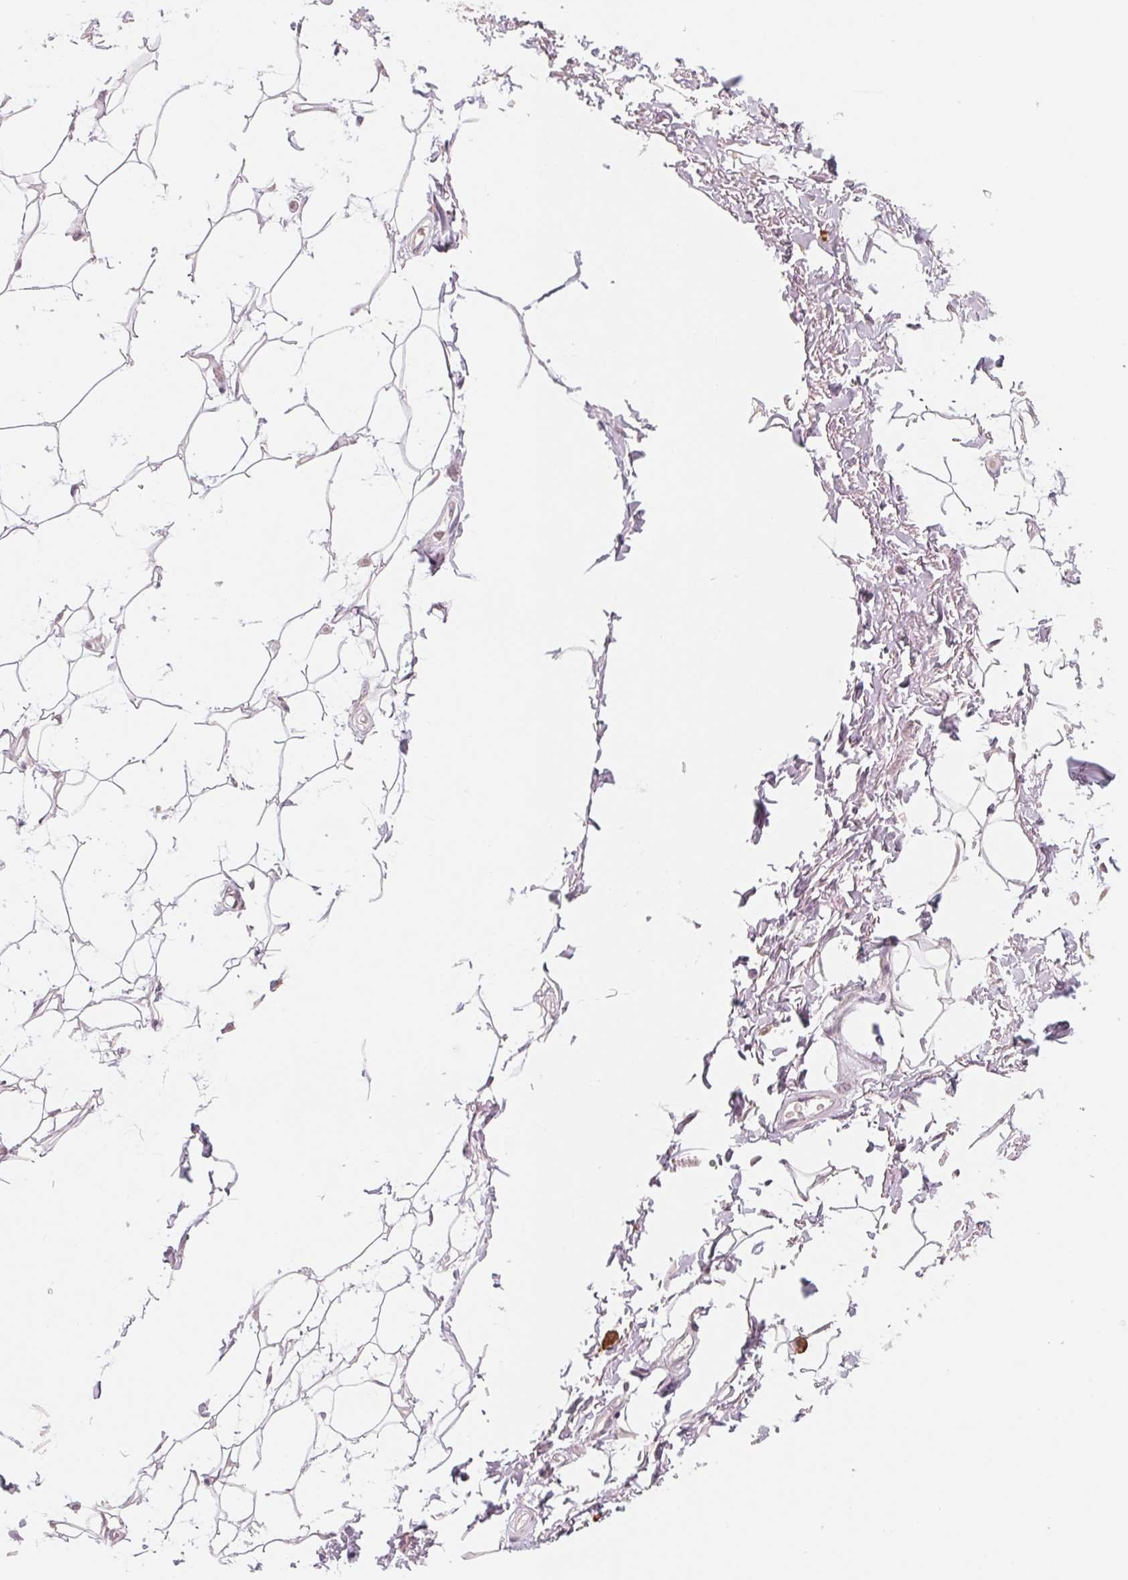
{"staining": {"intensity": "negative", "quantity": "none", "location": "none"}, "tissue": "adipose tissue", "cell_type": "Adipocytes", "image_type": "normal", "snomed": [{"axis": "morphology", "description": "Normal tissue, NOS"}, {"axis": "topography", "description": "Peripheral nerve tissue"}], "caption": "A high-resolution image shows immunohistochemistry staining of unremarkable adipose tissue, which demonstrates no significant expression in adipocytes.", "gene": "GIGYF2", "patient": {"sex": "male", "age": 51}}